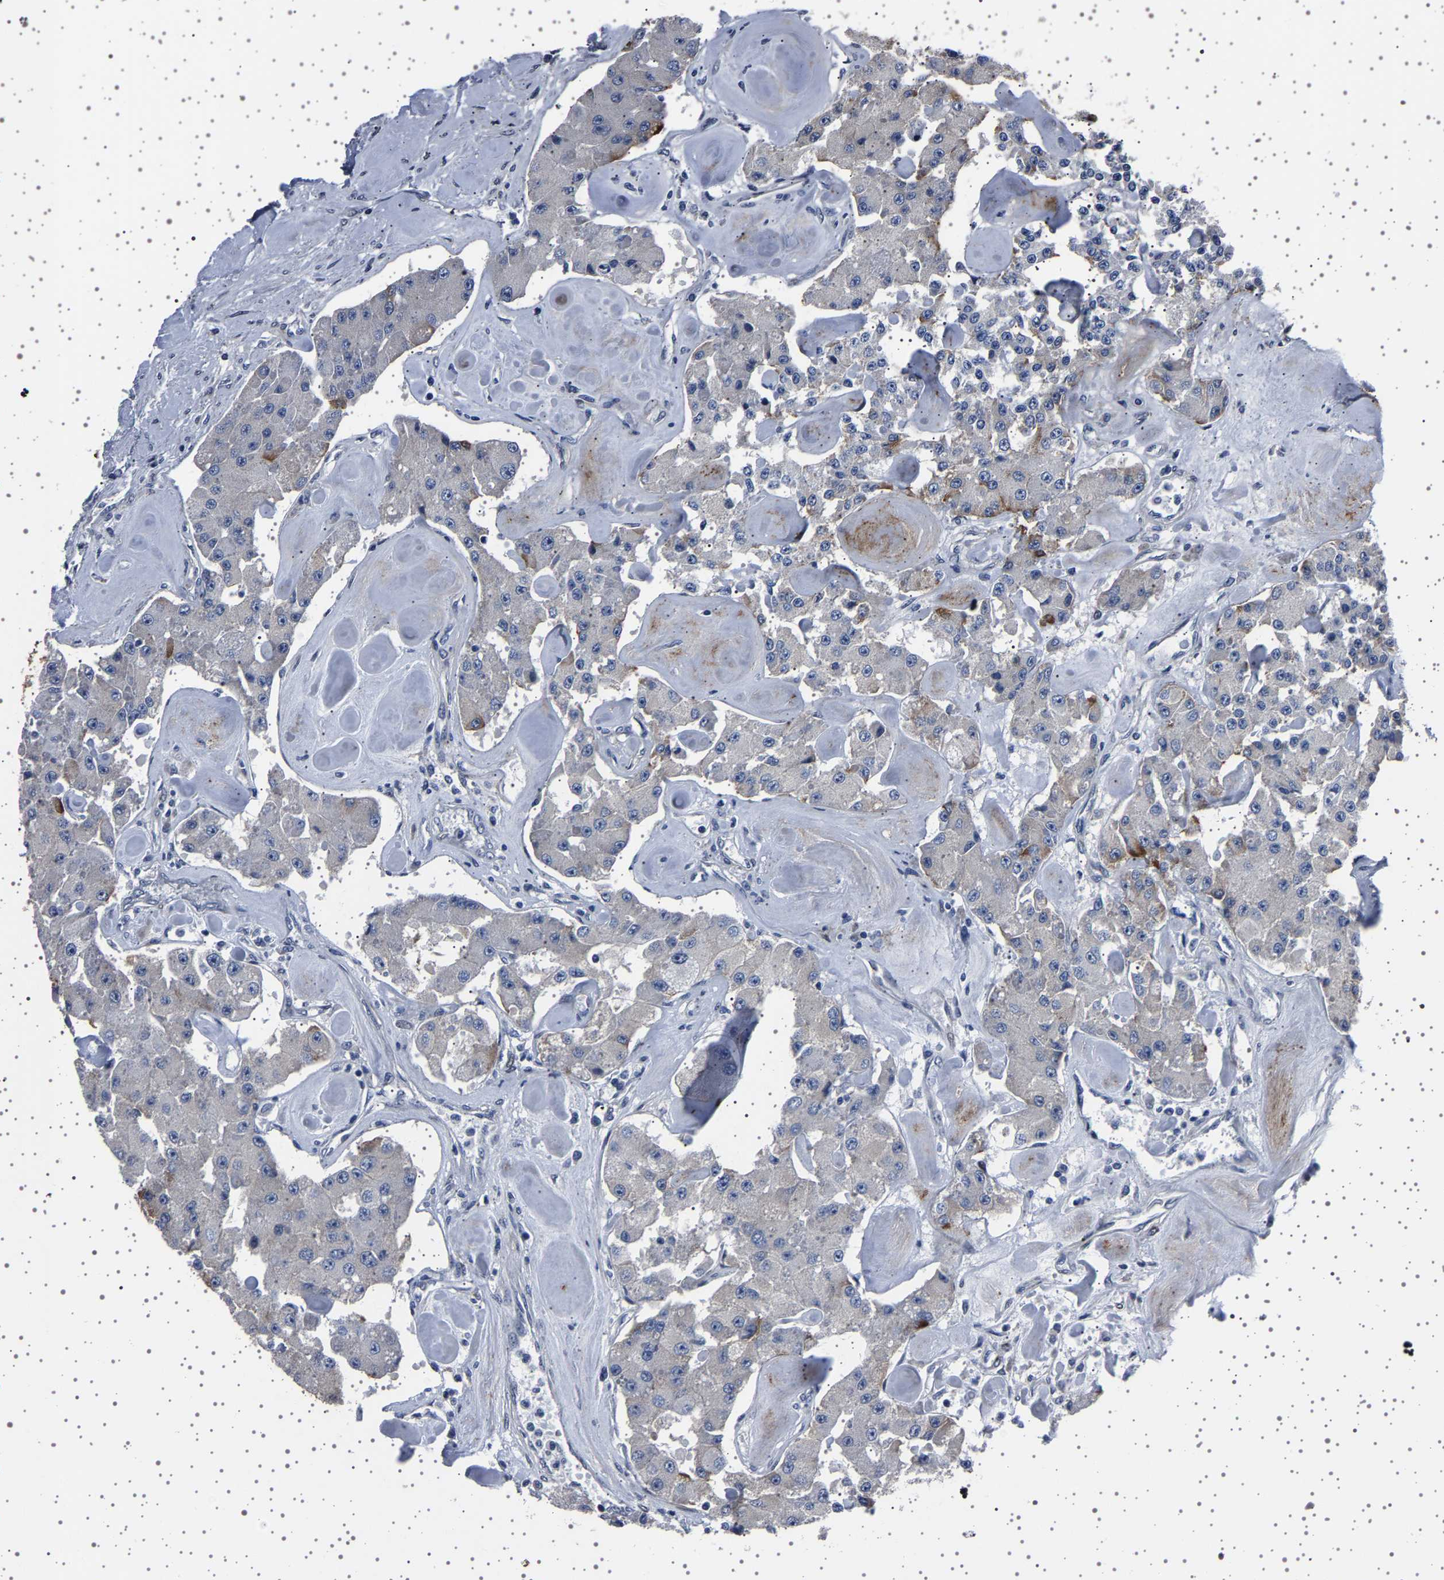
{"staining": {"intensity": "weak", "quantity": "<25%", "location": "cytoplasmic/membranous"}, "tissue": "carcinoid", "cell_type": "Tumor cells", "image_type": "cancer", "snomed": [{"axis": "morphology", "description": "Carcinoid, malignant, NOS"}, {"axis": "topography", "description": "Pancreas"}], "caption": "Malignant carcinoid was stained to show a protein in brown. There is no significant expression in tumor cells. (DAB IHC, high magnification).", "gene": "PAK5", "patient": {"sex": "male", "age": 41}}